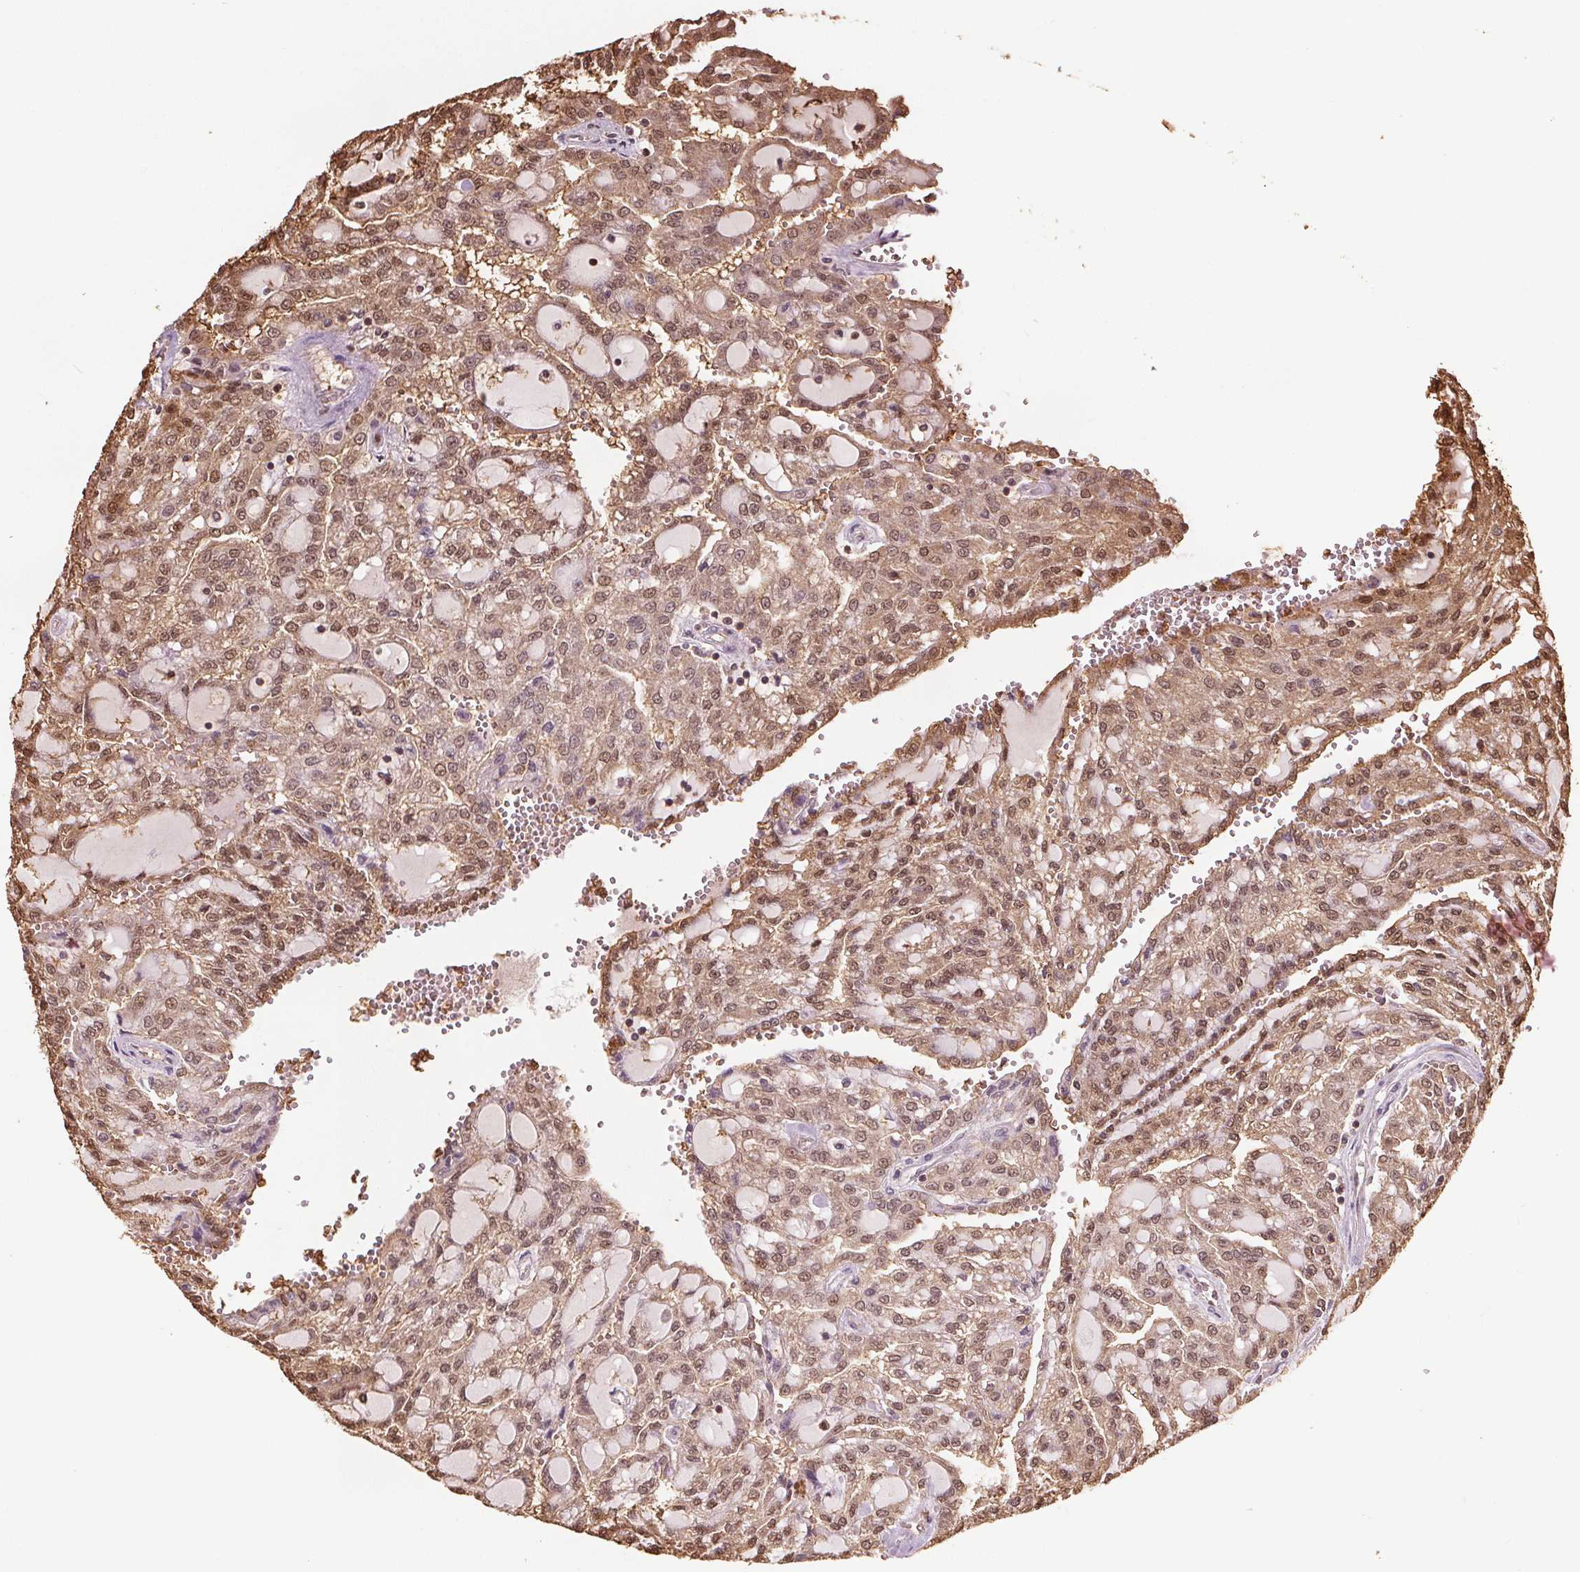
{"staining": {"intensity": "moderate", "quantity": ">75%", "location": "cytoplasmic/membranous,nuclear"}, "tissue": "renal cancer", "cell_type": "Tumor cells", "image_type": "cancer", "snomed": [{"axis": "morphology", "description": "Adenocarcinoma, NOS"}, {"axis": "topography", "description": "Kidney"}], "caption": "Brown immunohistochemical staining in renal cancer (adenocarcinoma) exhibits moderate cytoplasmic/membranous and nuclear positivity in approximately >75% of tumor cells. (brown staining indicates protein expression, while blue staining denotes nuclei).", "gene": "ENO1", "patient": {"sex": "male", "age": 63}}